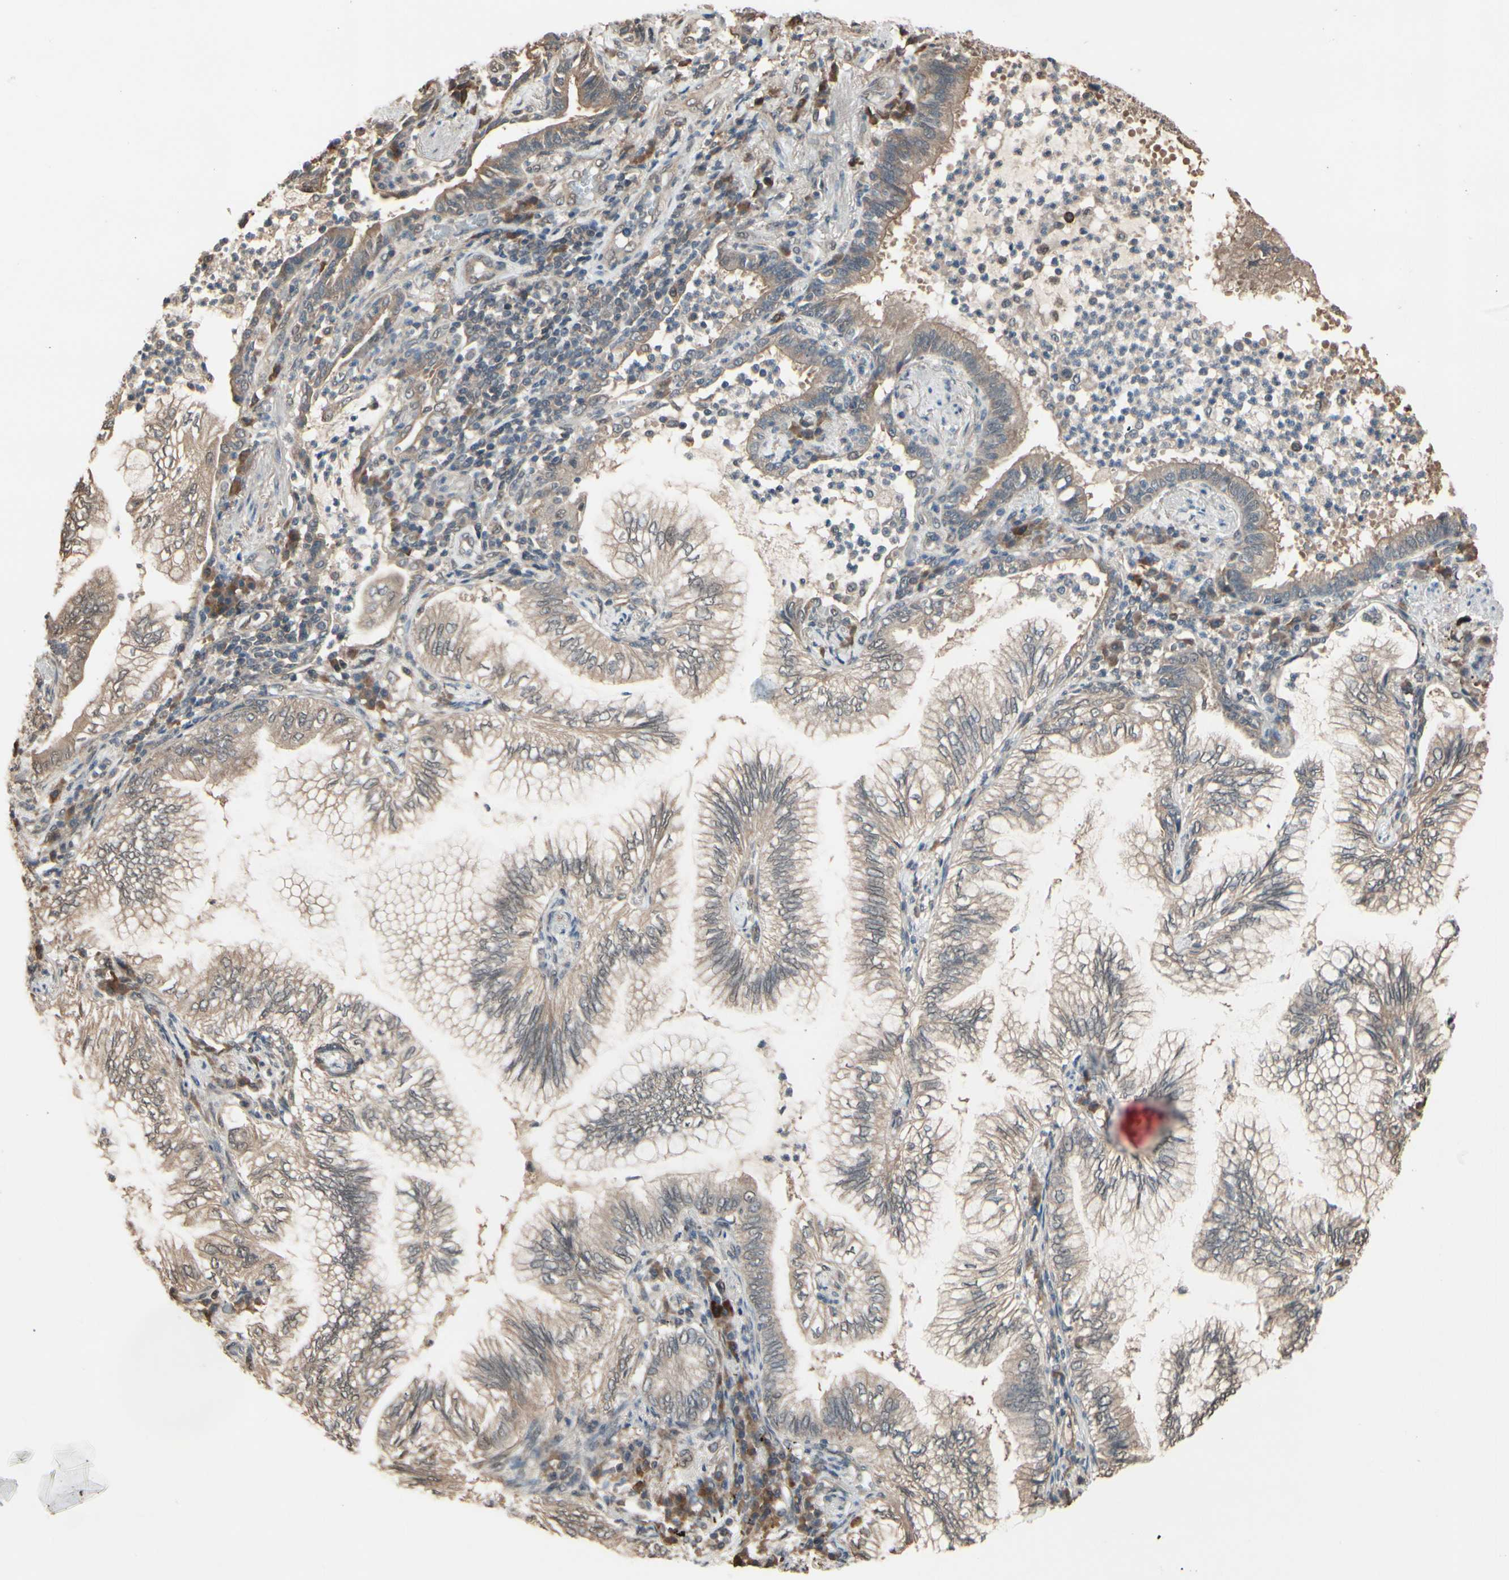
{"staining": {"intensity": "weak", "quantity": ">75%", "location": "cytoplasmic/membranous"}, "tissue": "lung cancer", "cell_type": "Tumor cells", "image_type": "cancer", "snomed": [{"axis": "morphology", "description": "Normal tissue, NOS"}, {"axis": "morphology", "description": "Adenocarcinoma, NOS"}, {"axis": "topography", "description": "Bronchus"}, {"axis": "topography", "description": "Lung"}], "caption": "Brown immunohistochemical staining in lung cancer demonstrates weak cytoplasmic/membranous expression in approximately >75% of tumor cells.", "gene": "PNPLA7", "patient": {"sex": "female", "age": 70}}